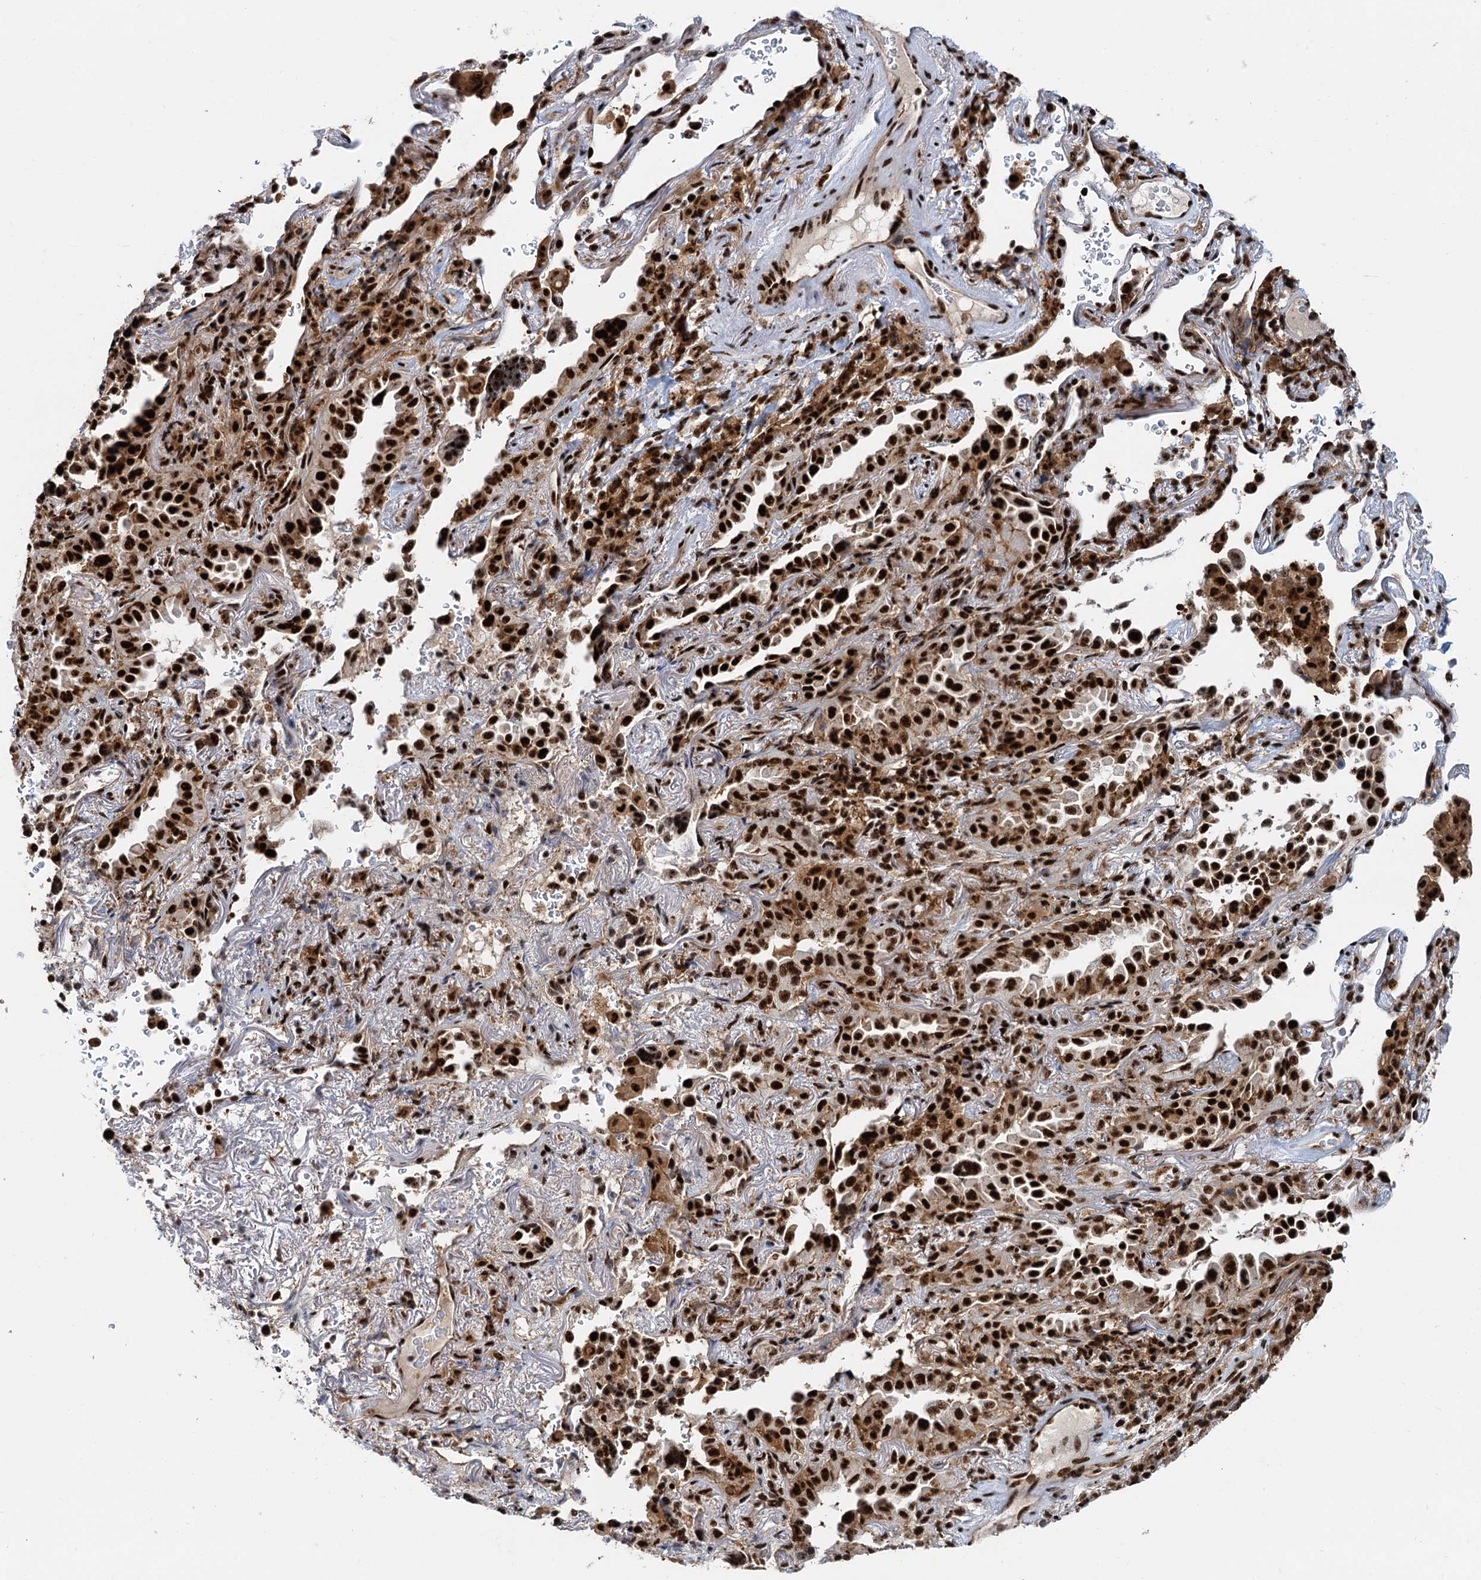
{"staining": {"intensity": "strong", "quantity": ">75%", "location": "nuclear"}, "tissue": "lung cancer", "cell_type": "Tumor cells", "image_type": "cancer", "snomed": [{"axis": "morphology", "description": "Adenocarcinoma, NOS"}, {"axis": "topography", "description": "Lung"}], "caption": "This micrograph reveals immunohistochemistry (IHC) staining of human adenocarcinoma (lung), with high strong nuclear staining in about >75% of tumor cells.", "gene": "RBM26", "patient": {"sex": "female", "age": 69}}